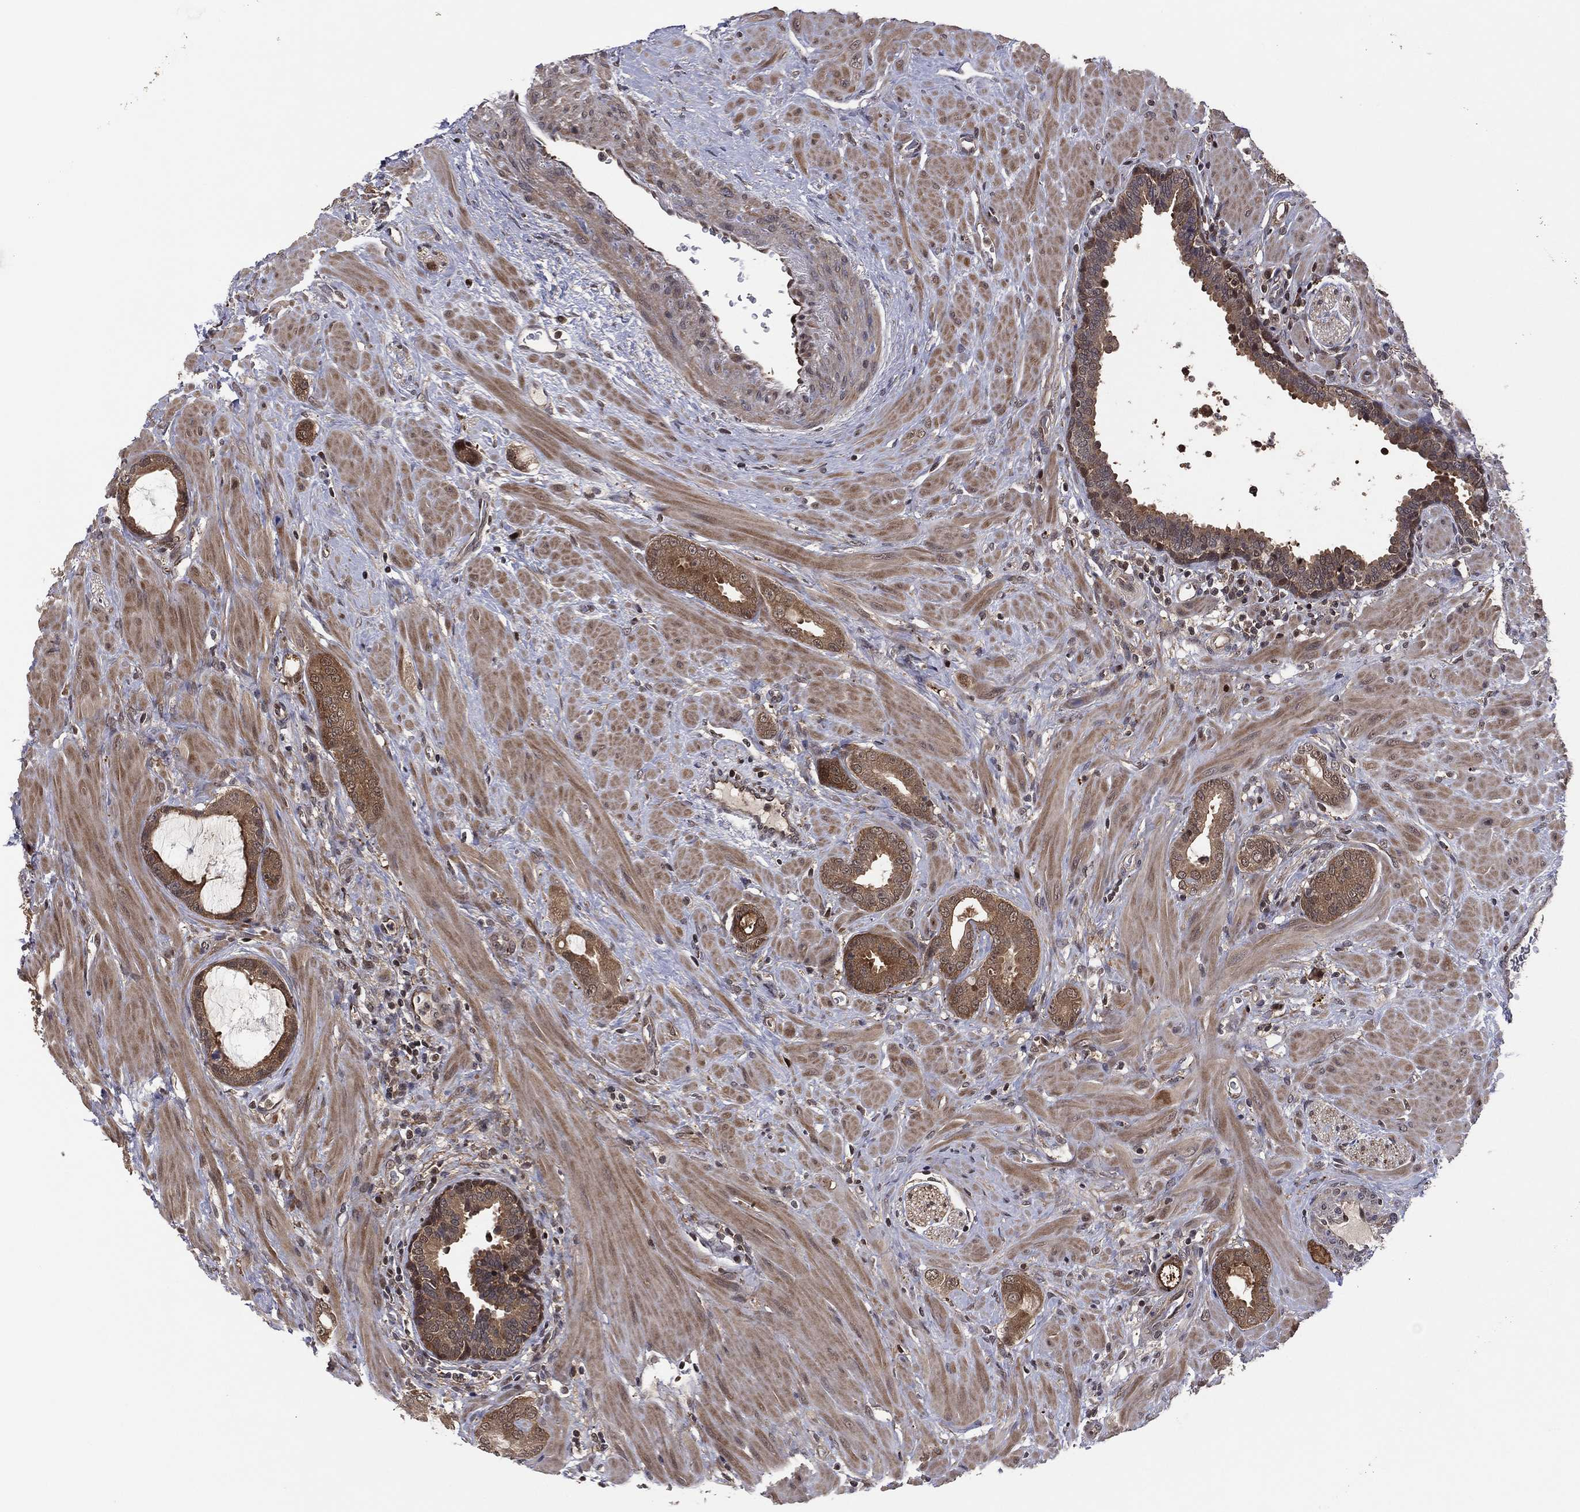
{"staining": {"intensity": "moderate", "quantity": ">75%", "location": "cytoplasmic/membranous"}, "tissue": "prostate cancer", "cell_type": "Tumor cells", "image_type": "cancer", "snomed": [{"axis": "morphology", "description": "Adenocarcinoma, Low grade"}, {"axis": "topography", "description": "Prostate"}], "caption": "Protein analysis of prostate cancer (low-grade adenocarcinoma) tissue shows moderate cytoplasmic/membranous staining in about >75% of tumor cells.", "gene": "ICOSLG", "patient": {"sex": "male", "age": 68}}